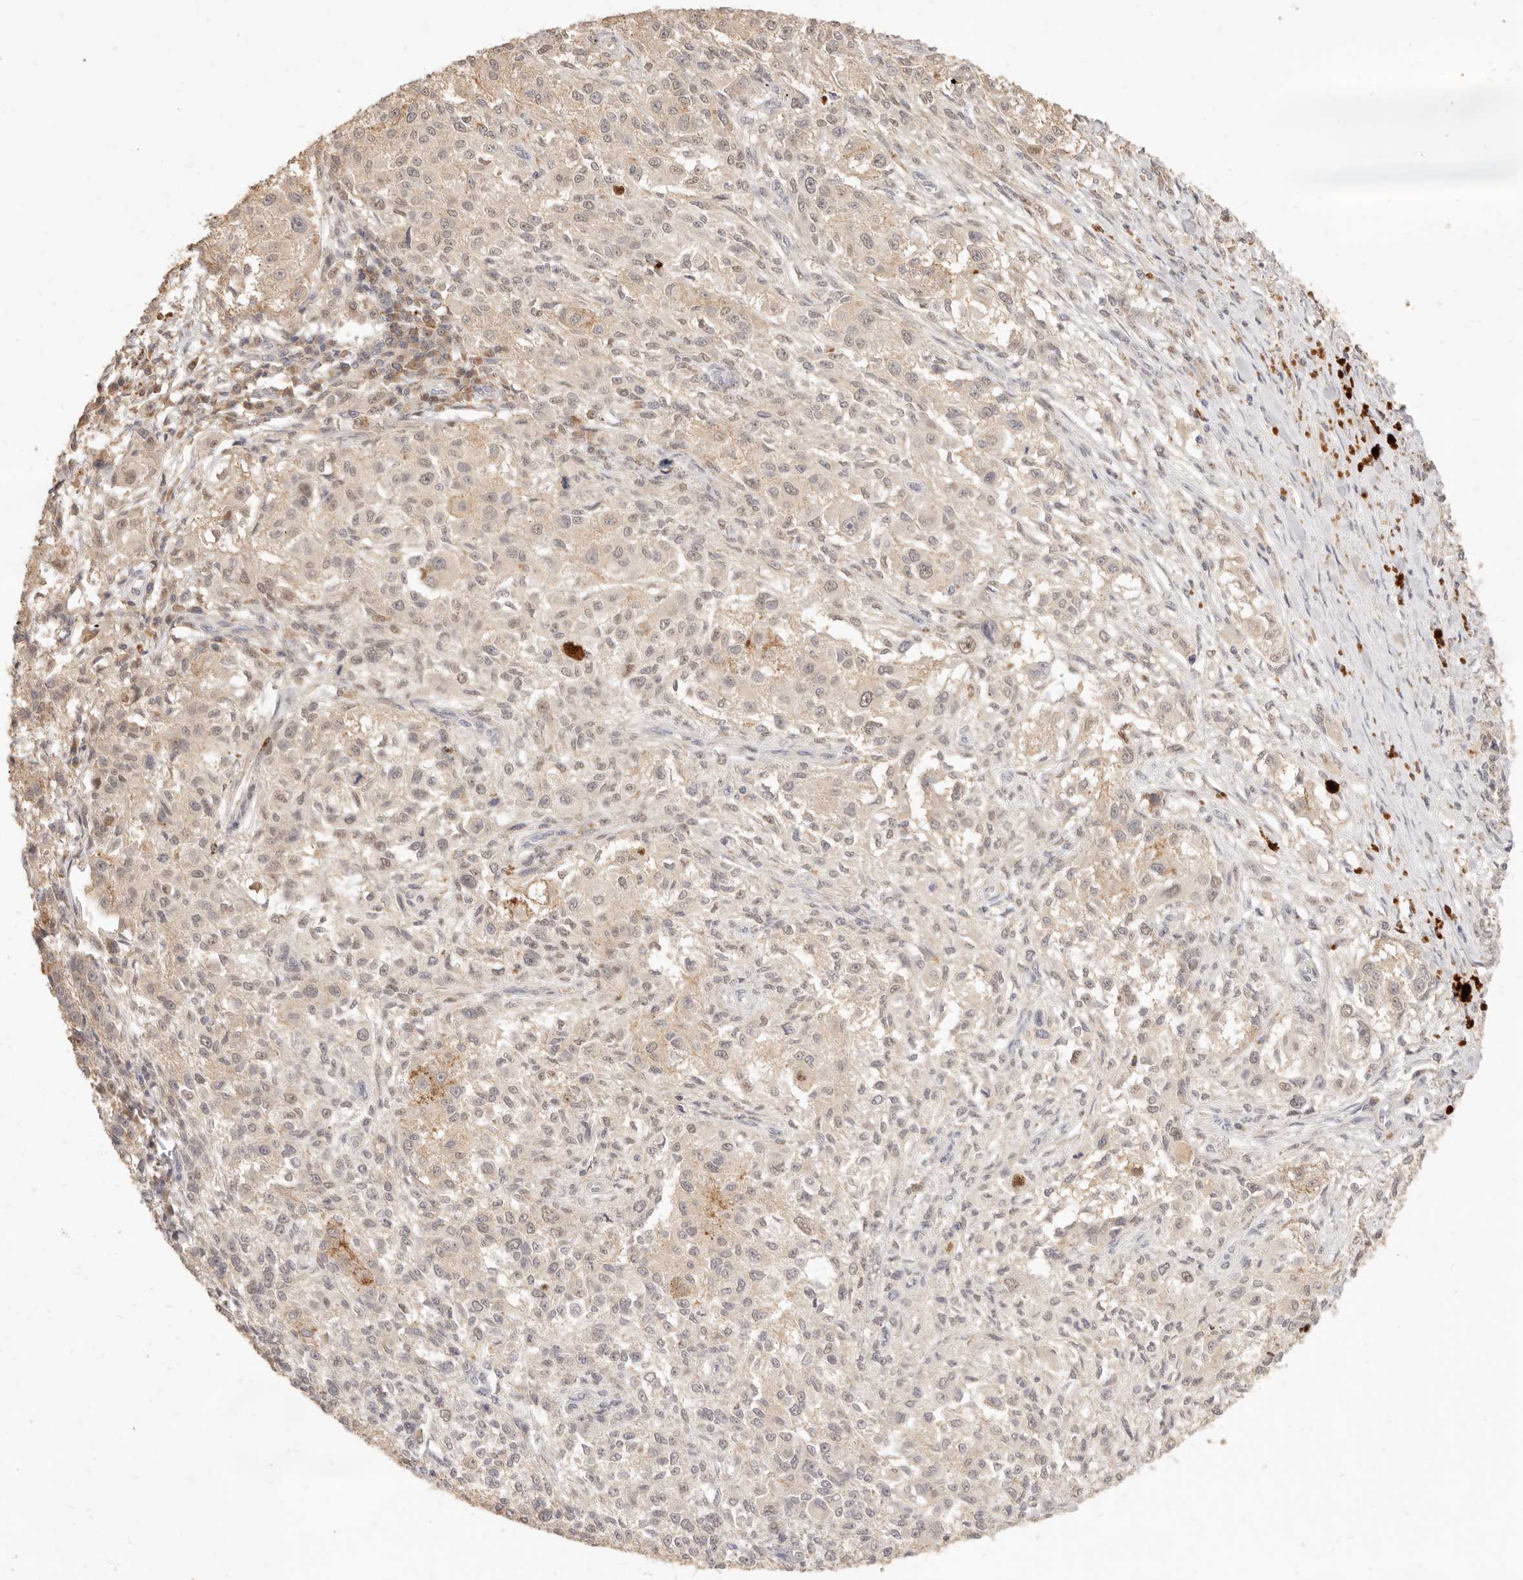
{"staining": {"intensity": "weak", "quantity": "25%-75%", "location": "cytoplasmic/membranous"}, "tissue": "melanoma", "cell_type": "Tumor cells", "image_type": "cancer", "snomed": [{"axis": "morphology", "description": "Necrosis, NOS"}, {"axis": "morphology", "description": "Malignant melanoma, NOS"}, {"axis": "topography", "description": "Skin"}], "caption": "Human malignant melanoma stained for a protein (brown) demonstrates weak cytoplasmic/membranous positive staining in approximately 25%-75% of tumor cells.", "gene": "TMTC2", "patient": {"sex": "female", "age": 87}}